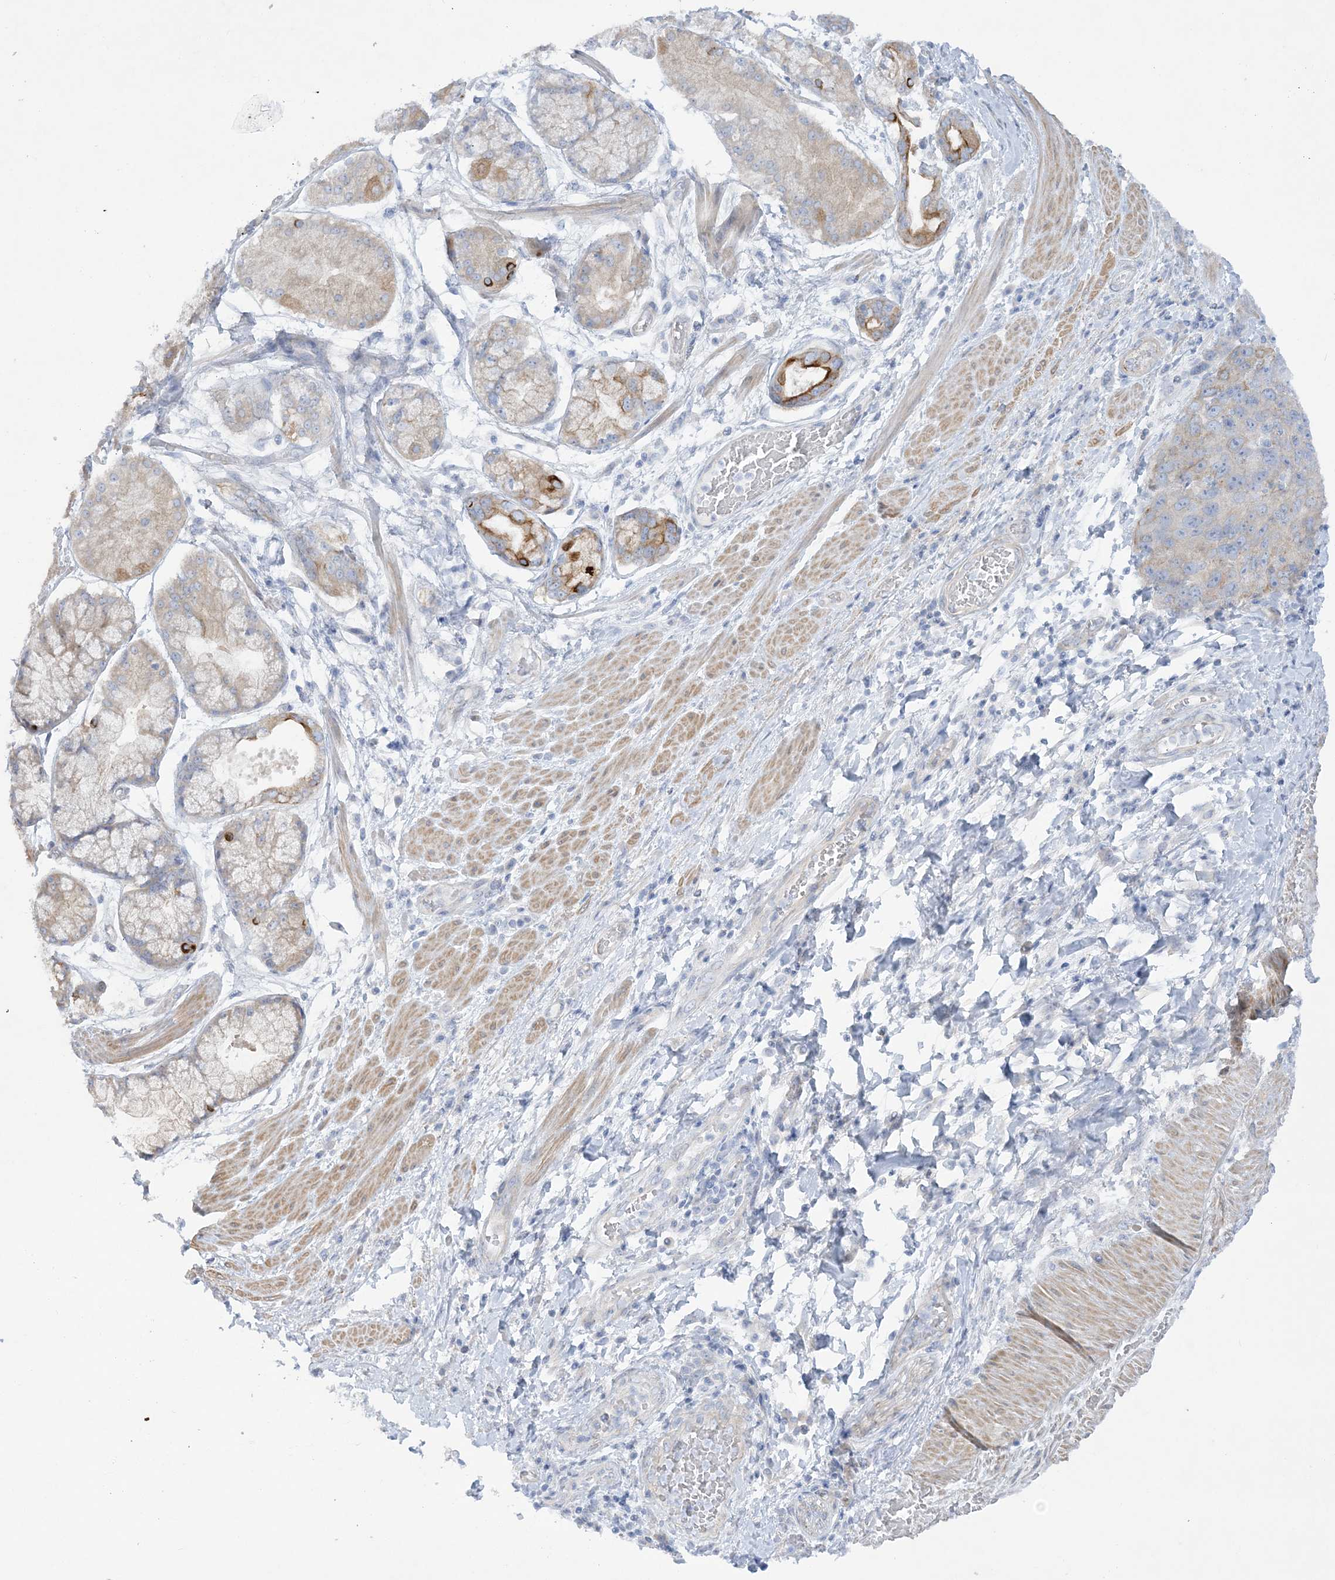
{"staining": {"intensity": "negative", "quantity": "none", "location": "none"}, "tissue": "stomach cancer", "cell_type": "Tumor cells", "image_type": "cancer", "snomed": [{"axis": "morphology", "description": "Normal tissue, NOS"}, {"axis": "morphology", "description": "Adenocarcinoma, NOS"}, {"axis": "topography", "description": "Lymph node"}, {"axis": "topography", "description": "Stomach"}], "caption": "Immunohistochemistry (IHC) of human adenocarcinoma (stomach) displays no staining in tumor cells.", "gene": "FARSB", "patient": {"sex": "male", "age": 48}}